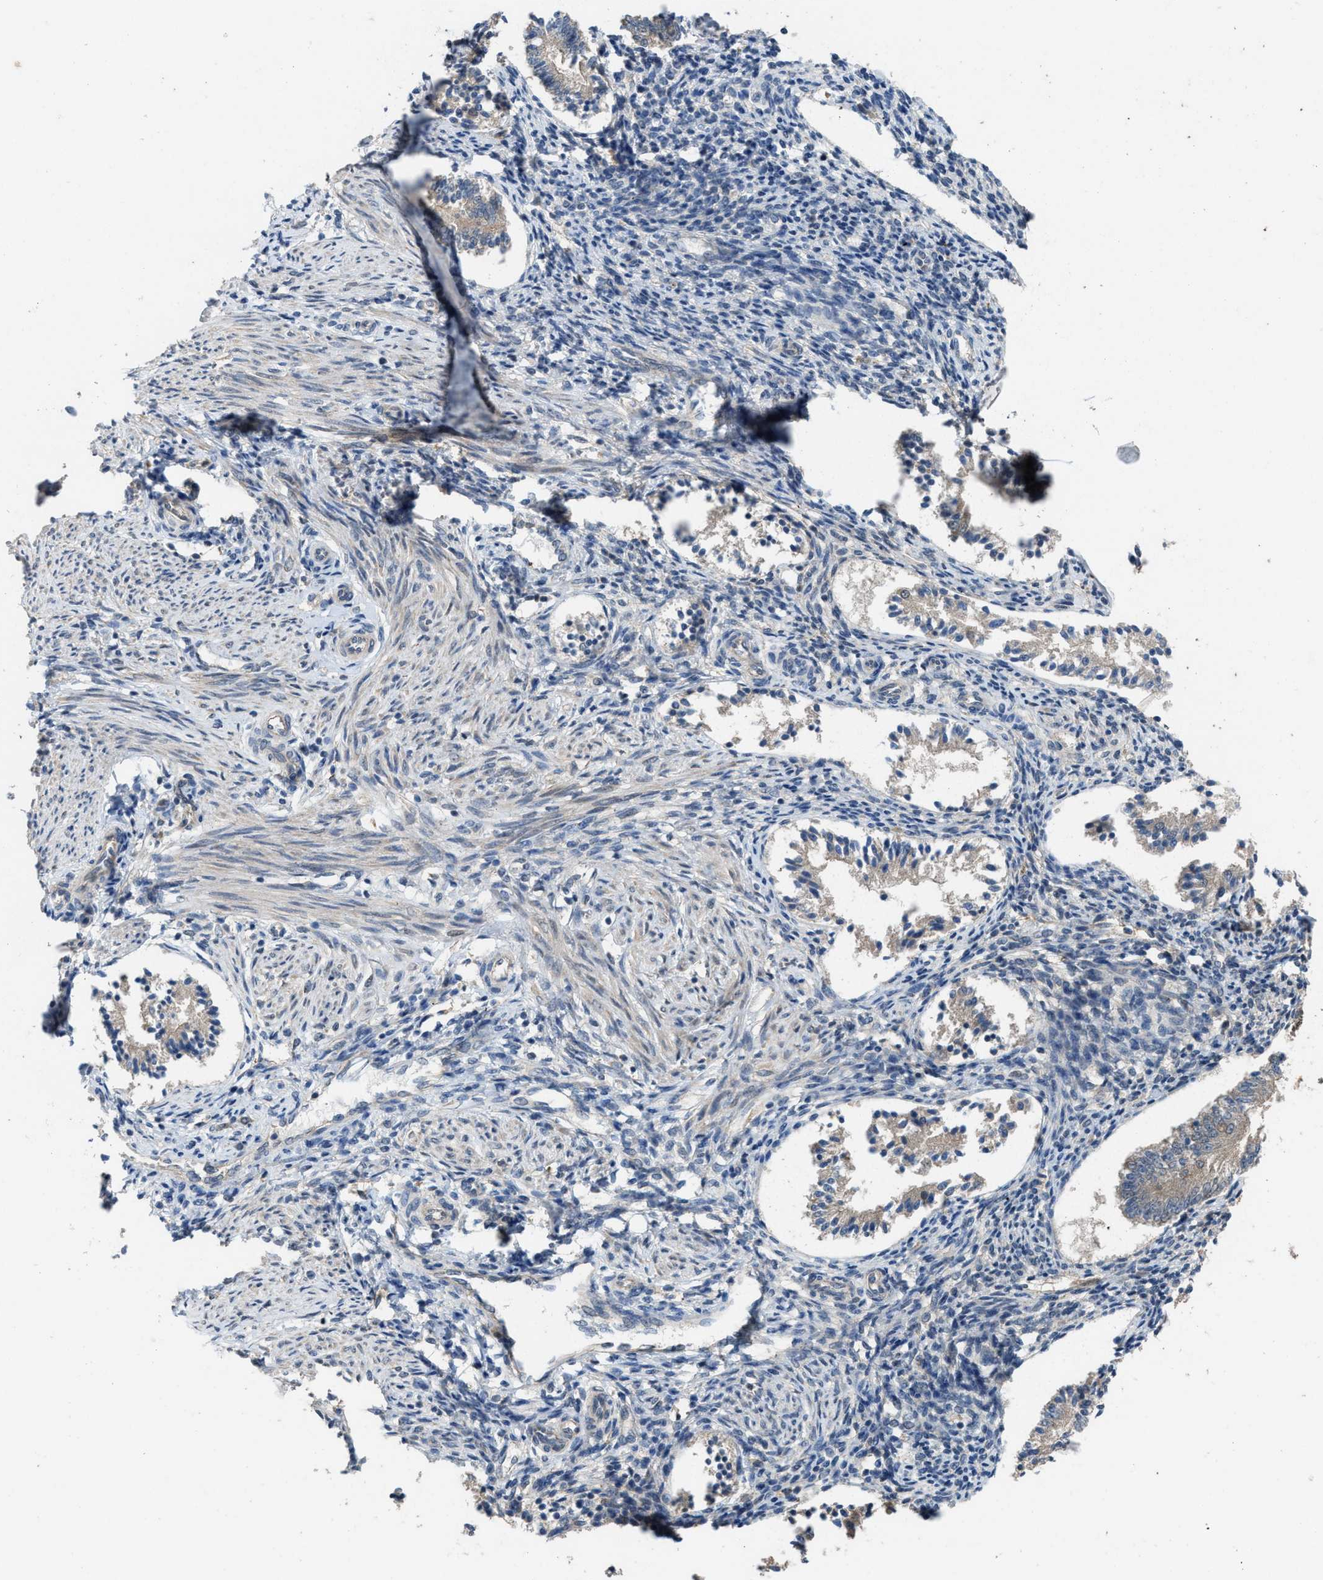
{"staining": {"intensity": "negative", "quantity": "none", "location": "none"}, "tissue": "endometrium", "cell_type": "Cells in endometrial stroma", "image_type": "normal", "snomed": [{"axis": "morphology", "description": "Normal tissue, NOS"}, {"axis": "topography", "description": "Endometrium"}], "caption": "This is an IHC histopathology image of benign human endometrium. There is no staining in cells in endometrial stroma.", "gene": "PLAA", "patient": {"sex": "female", "age": 42}}